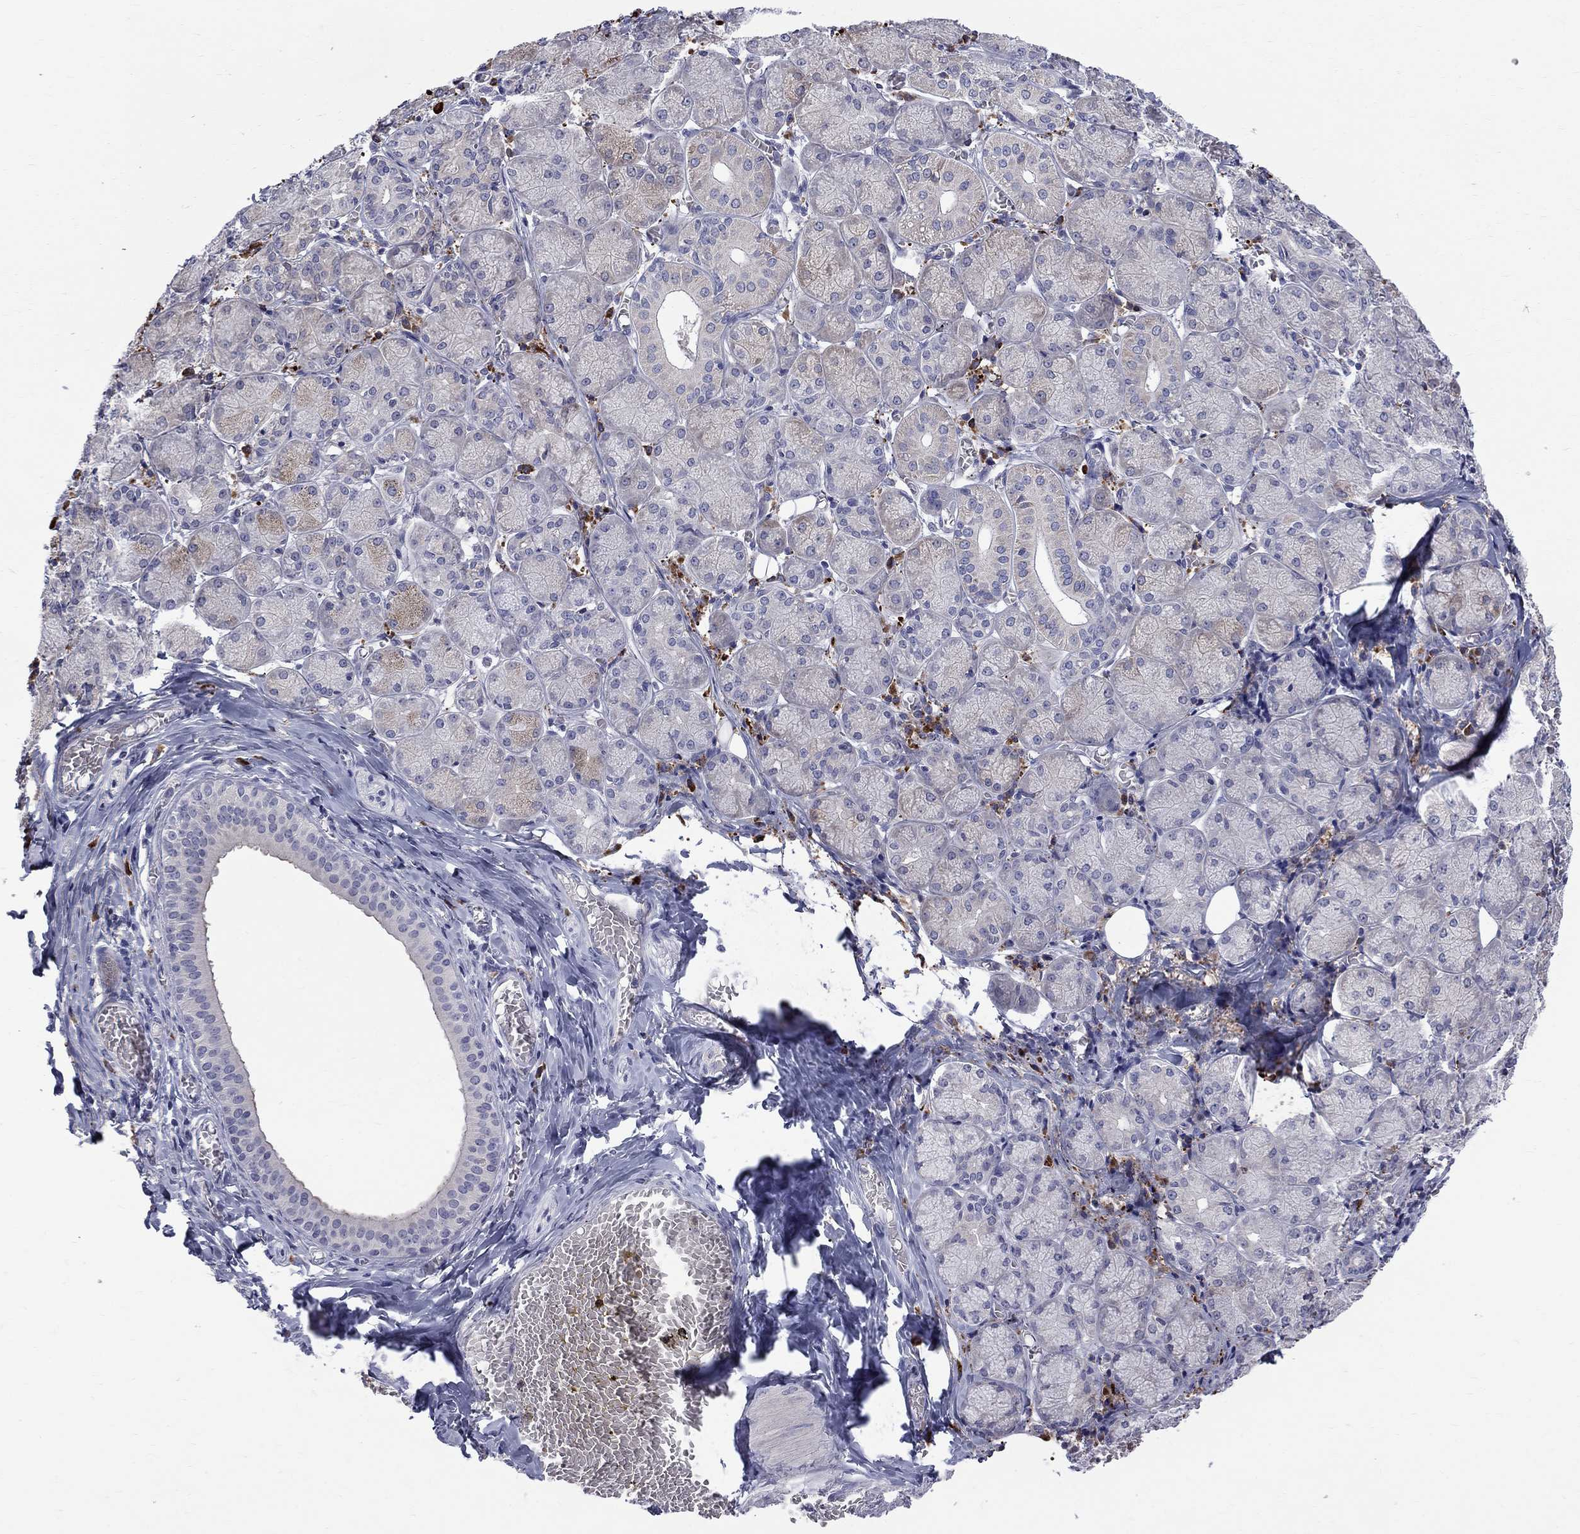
{"staining": {"intensity": "moderate", "quantity": "25%-75%", "location": "cytoplasmic/membranous"}, "tissue": "salivary gland", "cell_type": "Glandular cells", "image_type": "normal", "snomed": [{"axis": "morphology", "description": "Normal tissue, NOS"}, {"axis": "topography", "description": "Salivary gland"}, {"axis": "topography", "description": "Peripheral nerve tissue"}], "caption": "Immunohistochemical staining of unremarkable human salivary gland exhibits medium levels of moderate cytoplasmic/membranous expression in about 25%-75% of glandular cells. The staining was performed using DAB to visualize the protein expression in brown, while the nuclei were stained in blue with hematoxylin (Magnification: 20x).", "gene": "ASNS", "patient": {"sex": "female", "age": 24}}